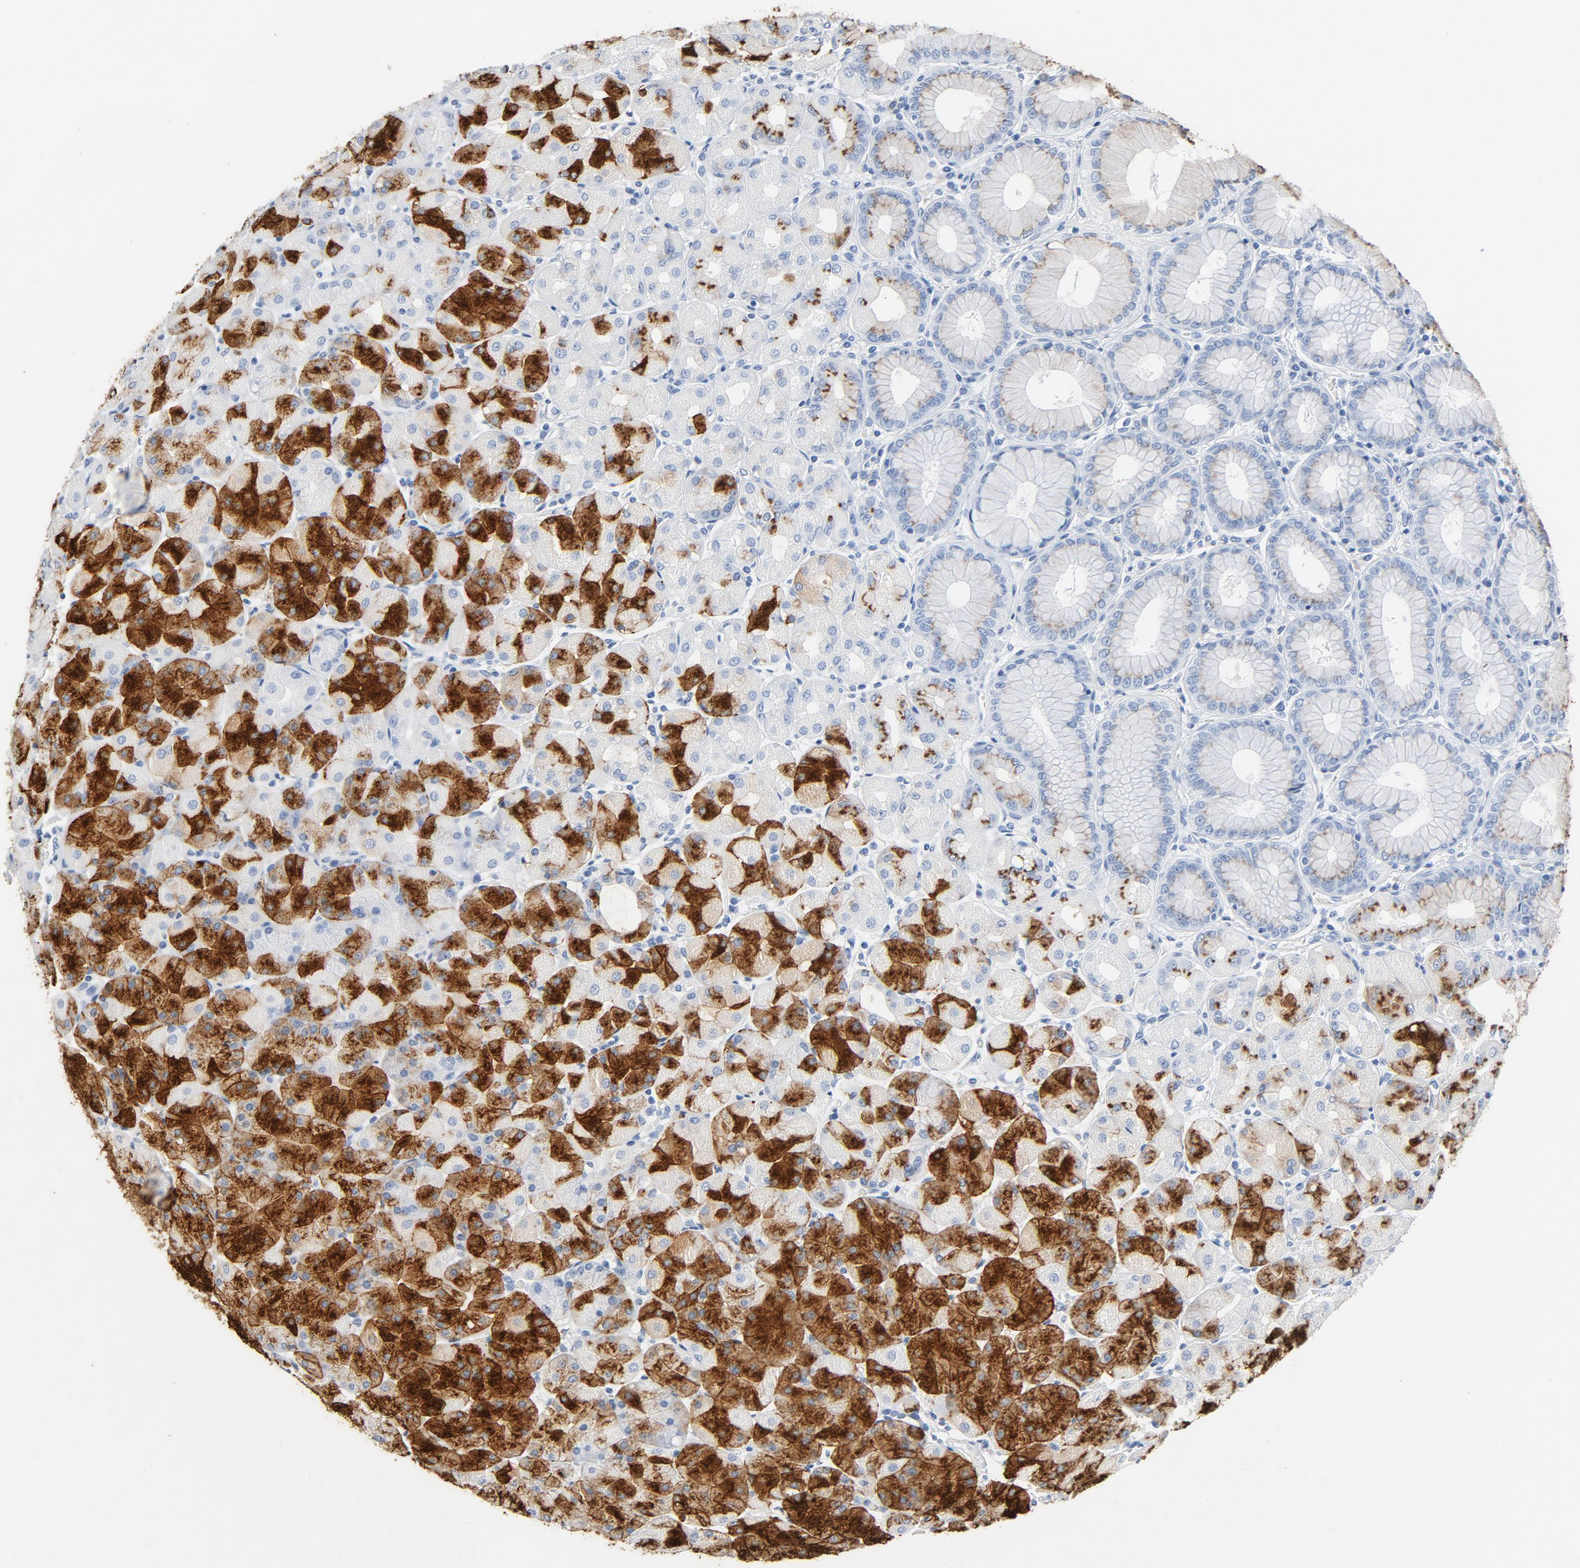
{"staining": {"intensity": "strong", "quantity": "25%-75%", "location": "cytoplasmic/membranous"}, "tissue": "stomach", "cell_type": "Glandular cells", "image_type": "normal", "snomed": [{"axis": "morphology", "description": "Normal tissue, NOS"}, {"axis": "topography", "description": "Stomach, upper"}], "caption": "The micrograph shows immunohistochemical staining of normal stomach. There is strong cytoplasmic/membranous positivity is present in approximately 25%-75% of glandular cells.", "gene": "PTPRB", "patient": {"sex": "female", "age": 56}}